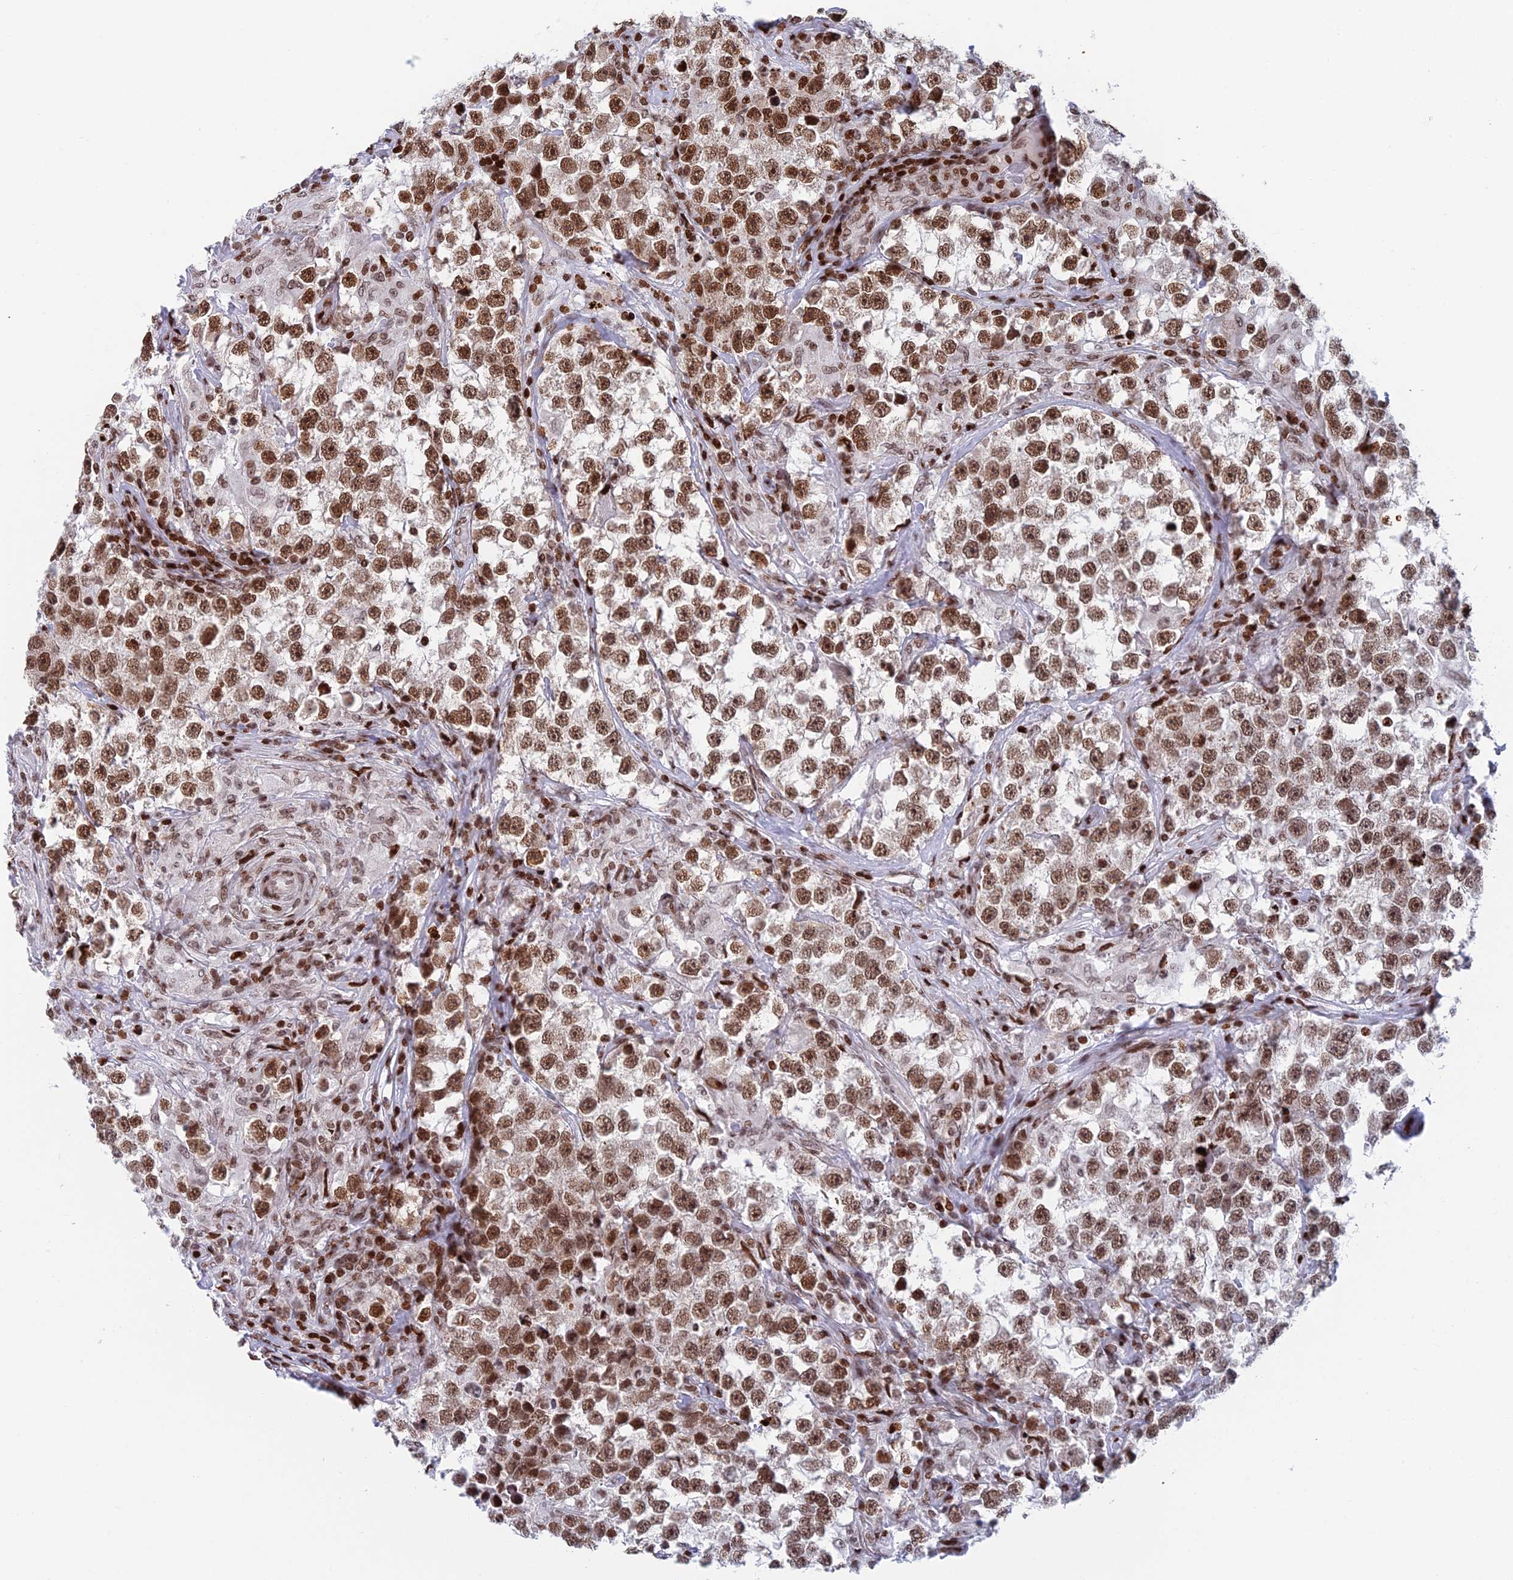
{"staining": {"intensity": "moderate", "quantity": "25%-75%", "location": "nuclear"}, "tissue": "testis cancer", "cell_type": "Tumor cells", "image_type": "cancer", "snomed": [{"axis": "morphology", "description": "Seminoma, NOS"}, {"axis": "topography", "description": "Testis"}], "caption": "DAB (3,3'-diaminobenzidine) immunohistochemical staining of testis cancer (seminoma) exhibits moderate nuclear protein expression in approximately 25%-75% of tumor cells. (DAB IHC with brightfield microscopy, high magnification).", "gene": "RPAP1", "patient": {"sex": "male", "age": 46}}